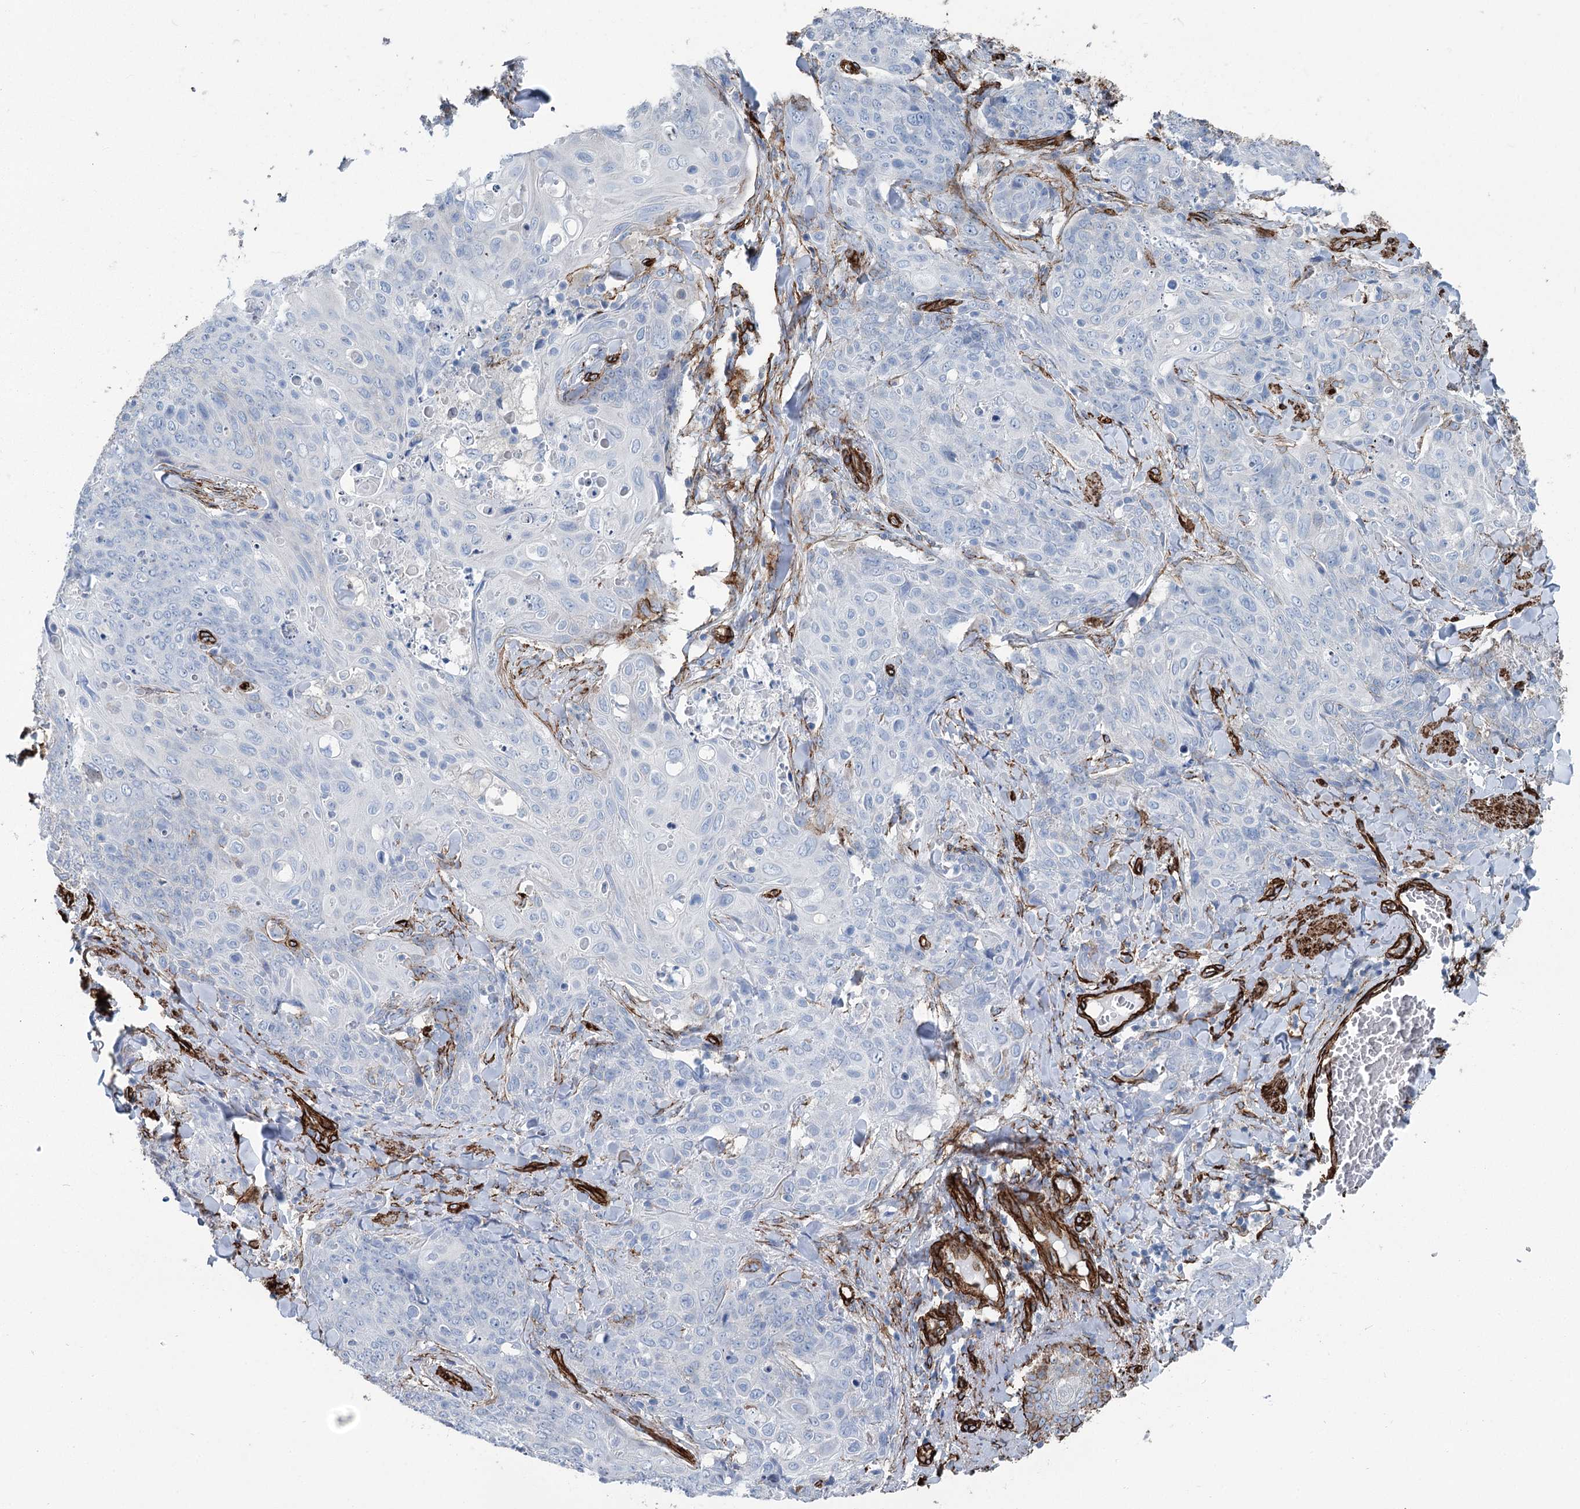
{"staining": {"intensity": "negative", "quantity": "none", "location": "none"}, "tissue": "skin cancer", "cell_type": "Tumor cells", "image_type": "cancer", "snomed": [{"axis": "morphology", "description": "Squamous cell carcinoma, NOS"}, {"axis": "topography", "description": "Skin"}, {"axis": "topography", "description": "Vulva"}], "caption": "Human skin cancer (squamous cell carcinoma) stained for a protein using IHC displays no expression in tumor cells.", "gene": "IQSEC1", "patient": {"sex": "female", "age": 85}}